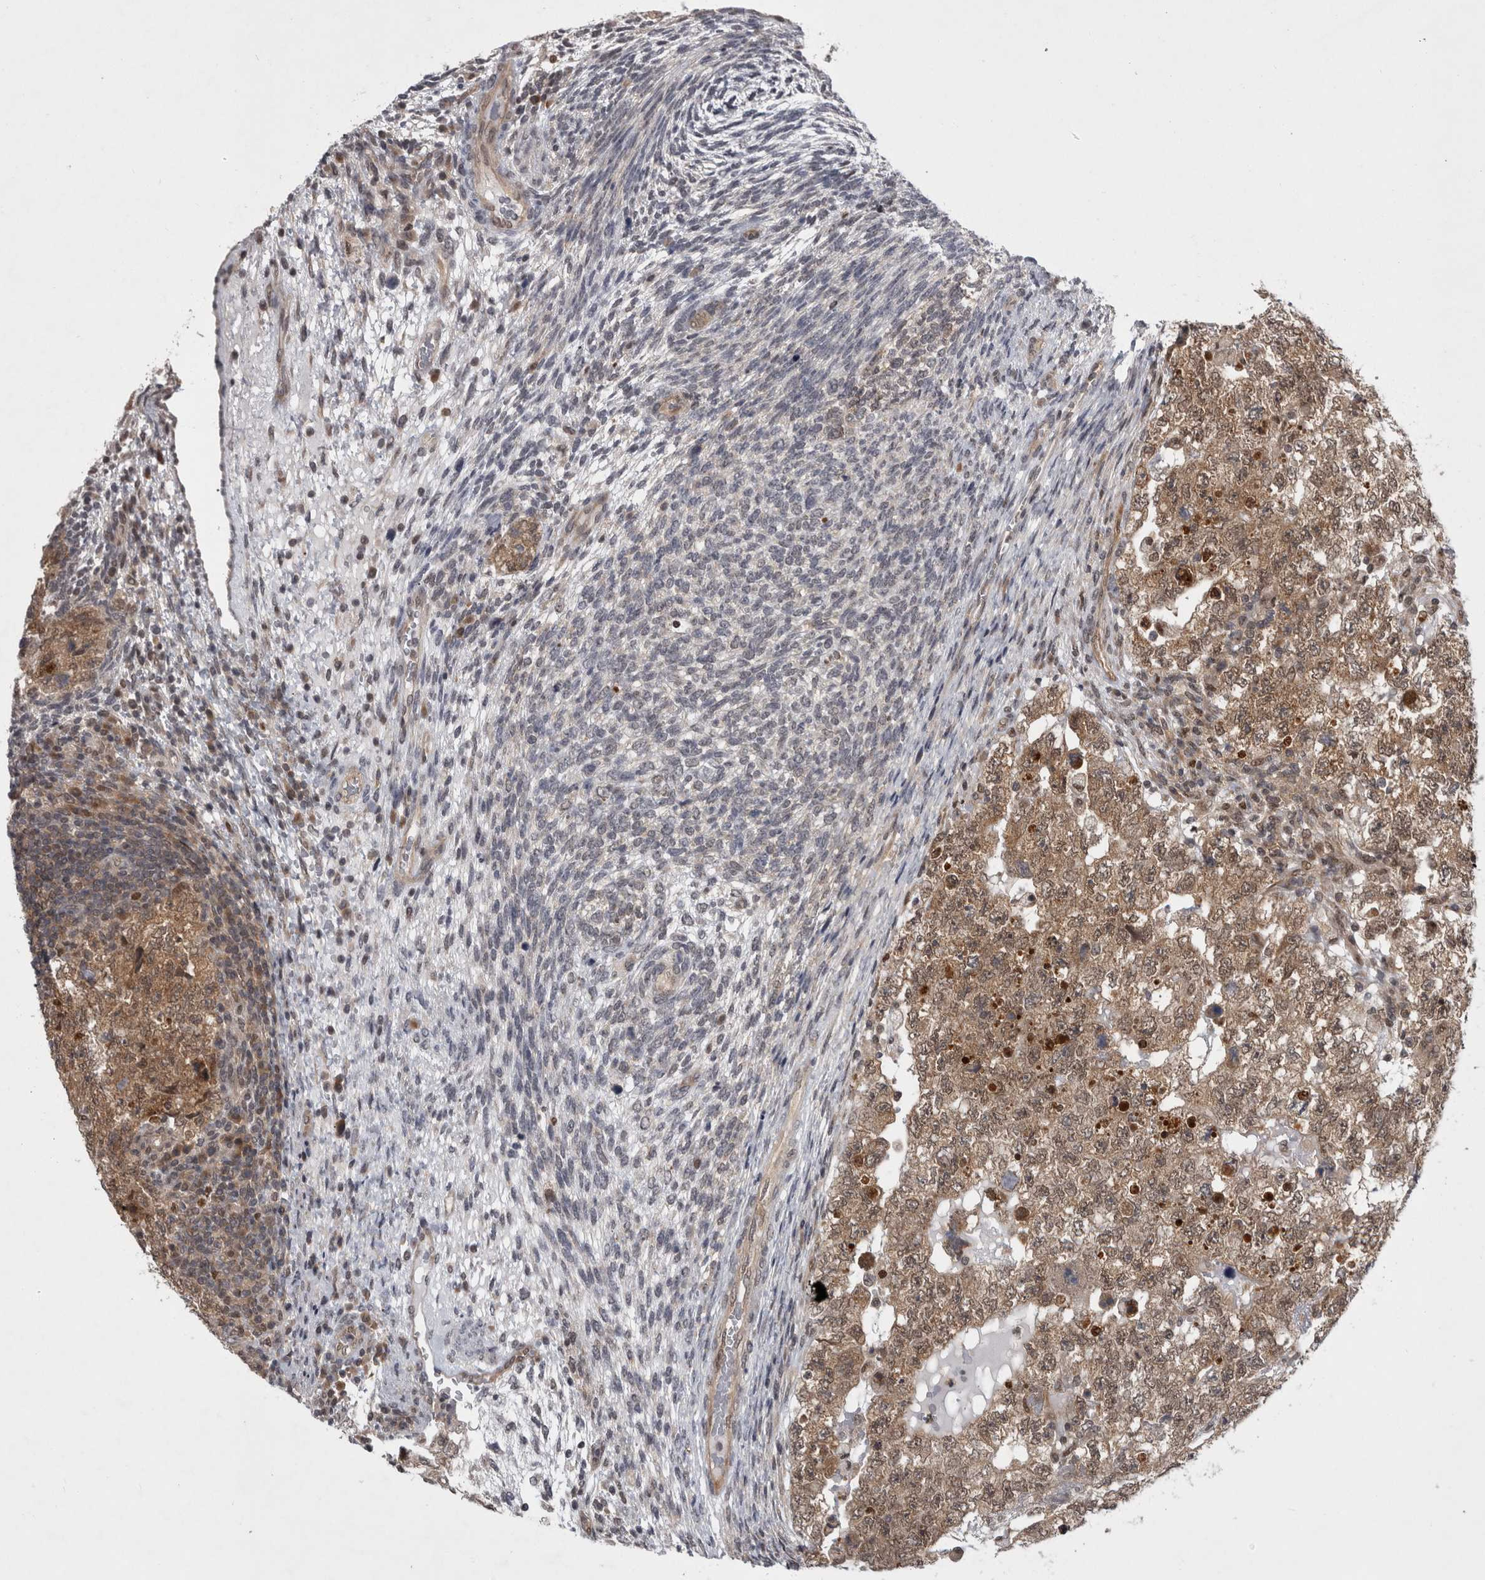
{"staining": {"intensity": "moderate", "quantity": ">75%", "location": "cytoplasmic/membranous,nuclear"}, "tissue": "testis cancer", "cell_type": "Tumor cells", "image_type": "cancer", "snomed": [{"axis": "morphology", "description": "Carcinoma, Embryonal, NOS"}, {"axis": "topography", "description": "Testis"}], "caption": "Protein analysis of testis cancer (embryonal carcinoma) tissue demonstrates moderate cytoplasmic/membranous and nuclear staining in about >75% of tumor cells.", "gene": "PSMB2", "patient": {"sex": "male", "age": 36}}